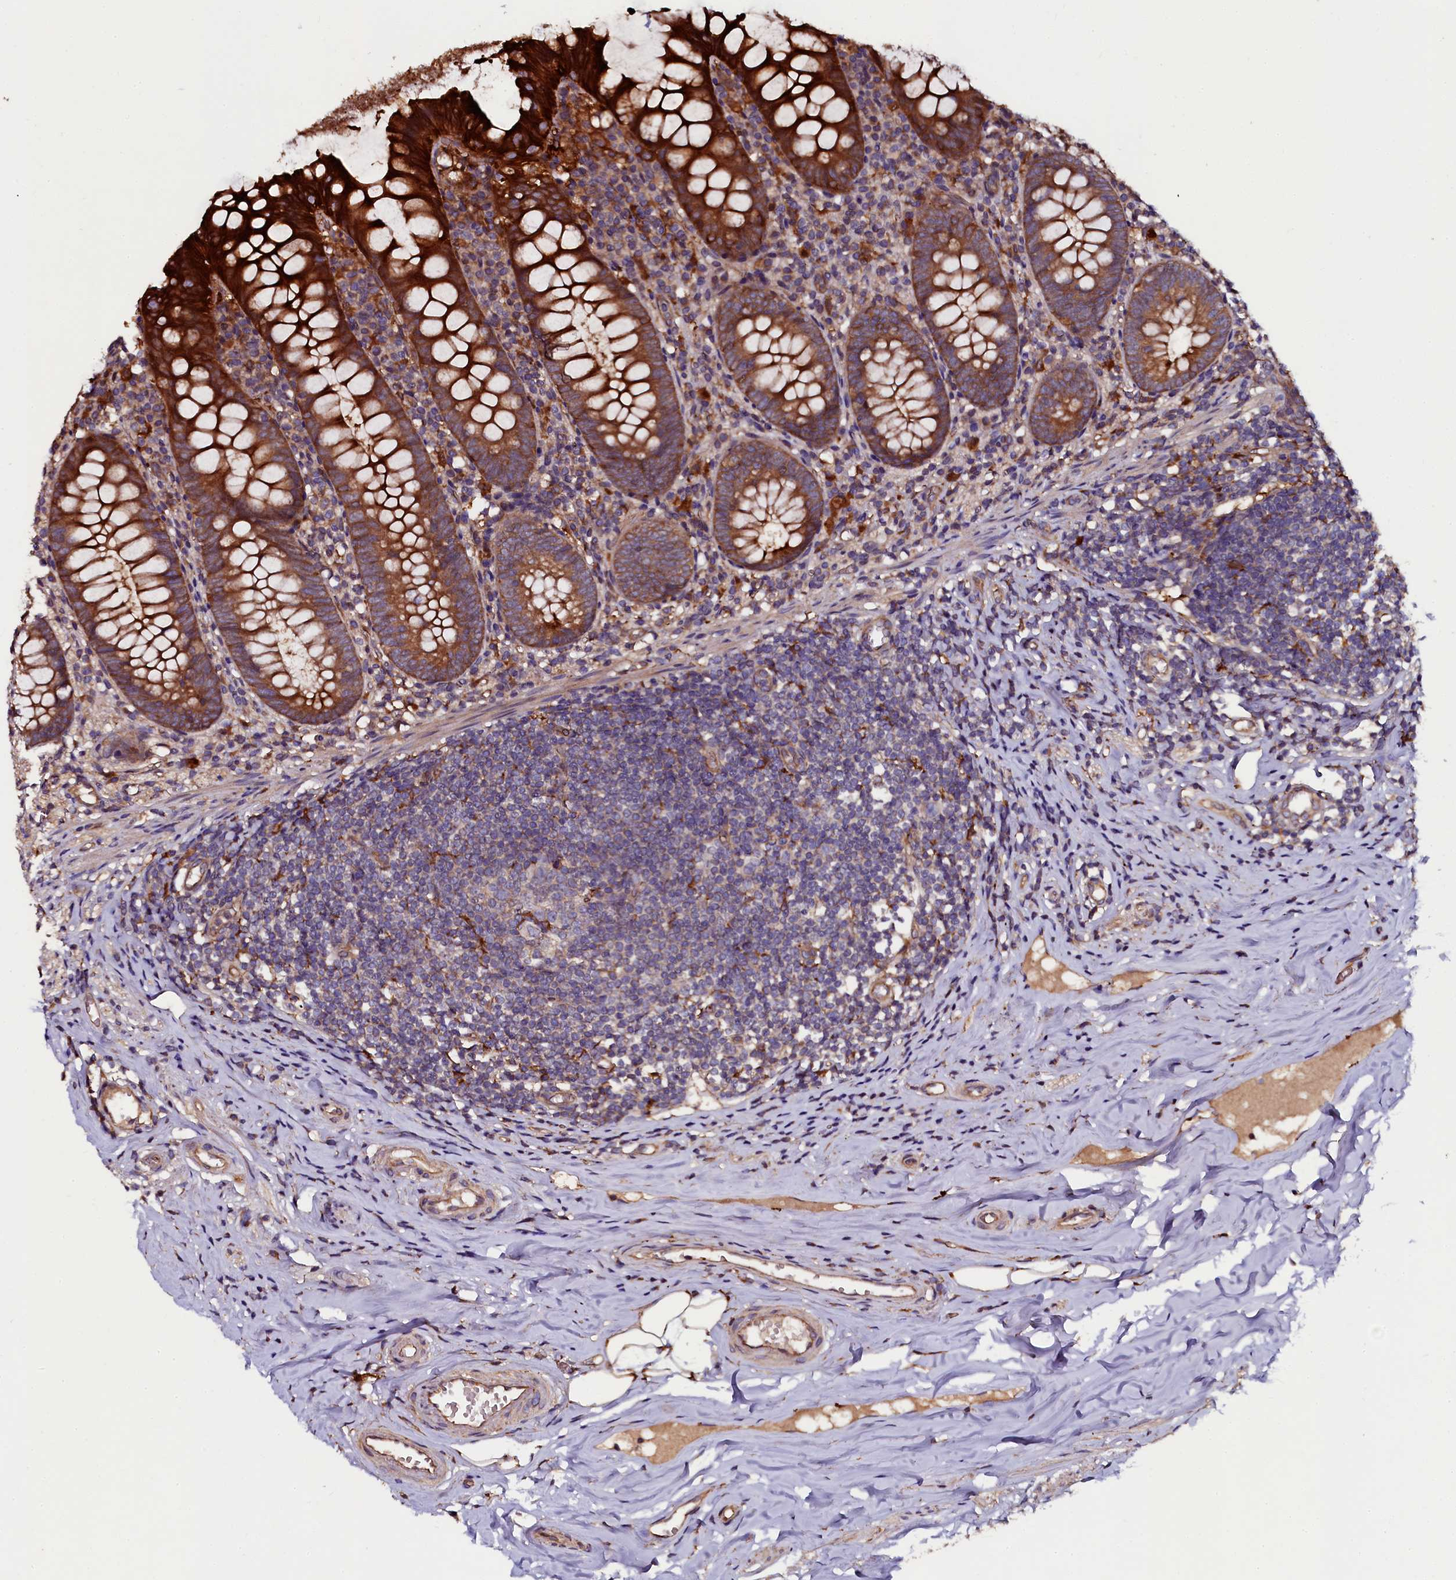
{"staining": {"intensity": "strong", "quantity": ">75%", "location": "cytoplasmic/membranous"}, "tissue": "appendix", "cell_type": "Glandular cells", "image_type": "normal", "snomed": [{"axis": "morphology", "description": "Normal tissue, NOS"}, {"axis": "topography", "description": "Appendix"}], "caption": "Appendix was stained to show a protein in brown. There is high levels of strong cytoplasmic/membranous expression in about >75% of glandular cells. The staining was performed using DAB (3,3'-diaminobenzidine), with brown indicating positive protein expression. Nuclei are stained blue with hematoxylin.", "gene": "APPL2", "patient": {"sex": "female", "age": 51}}